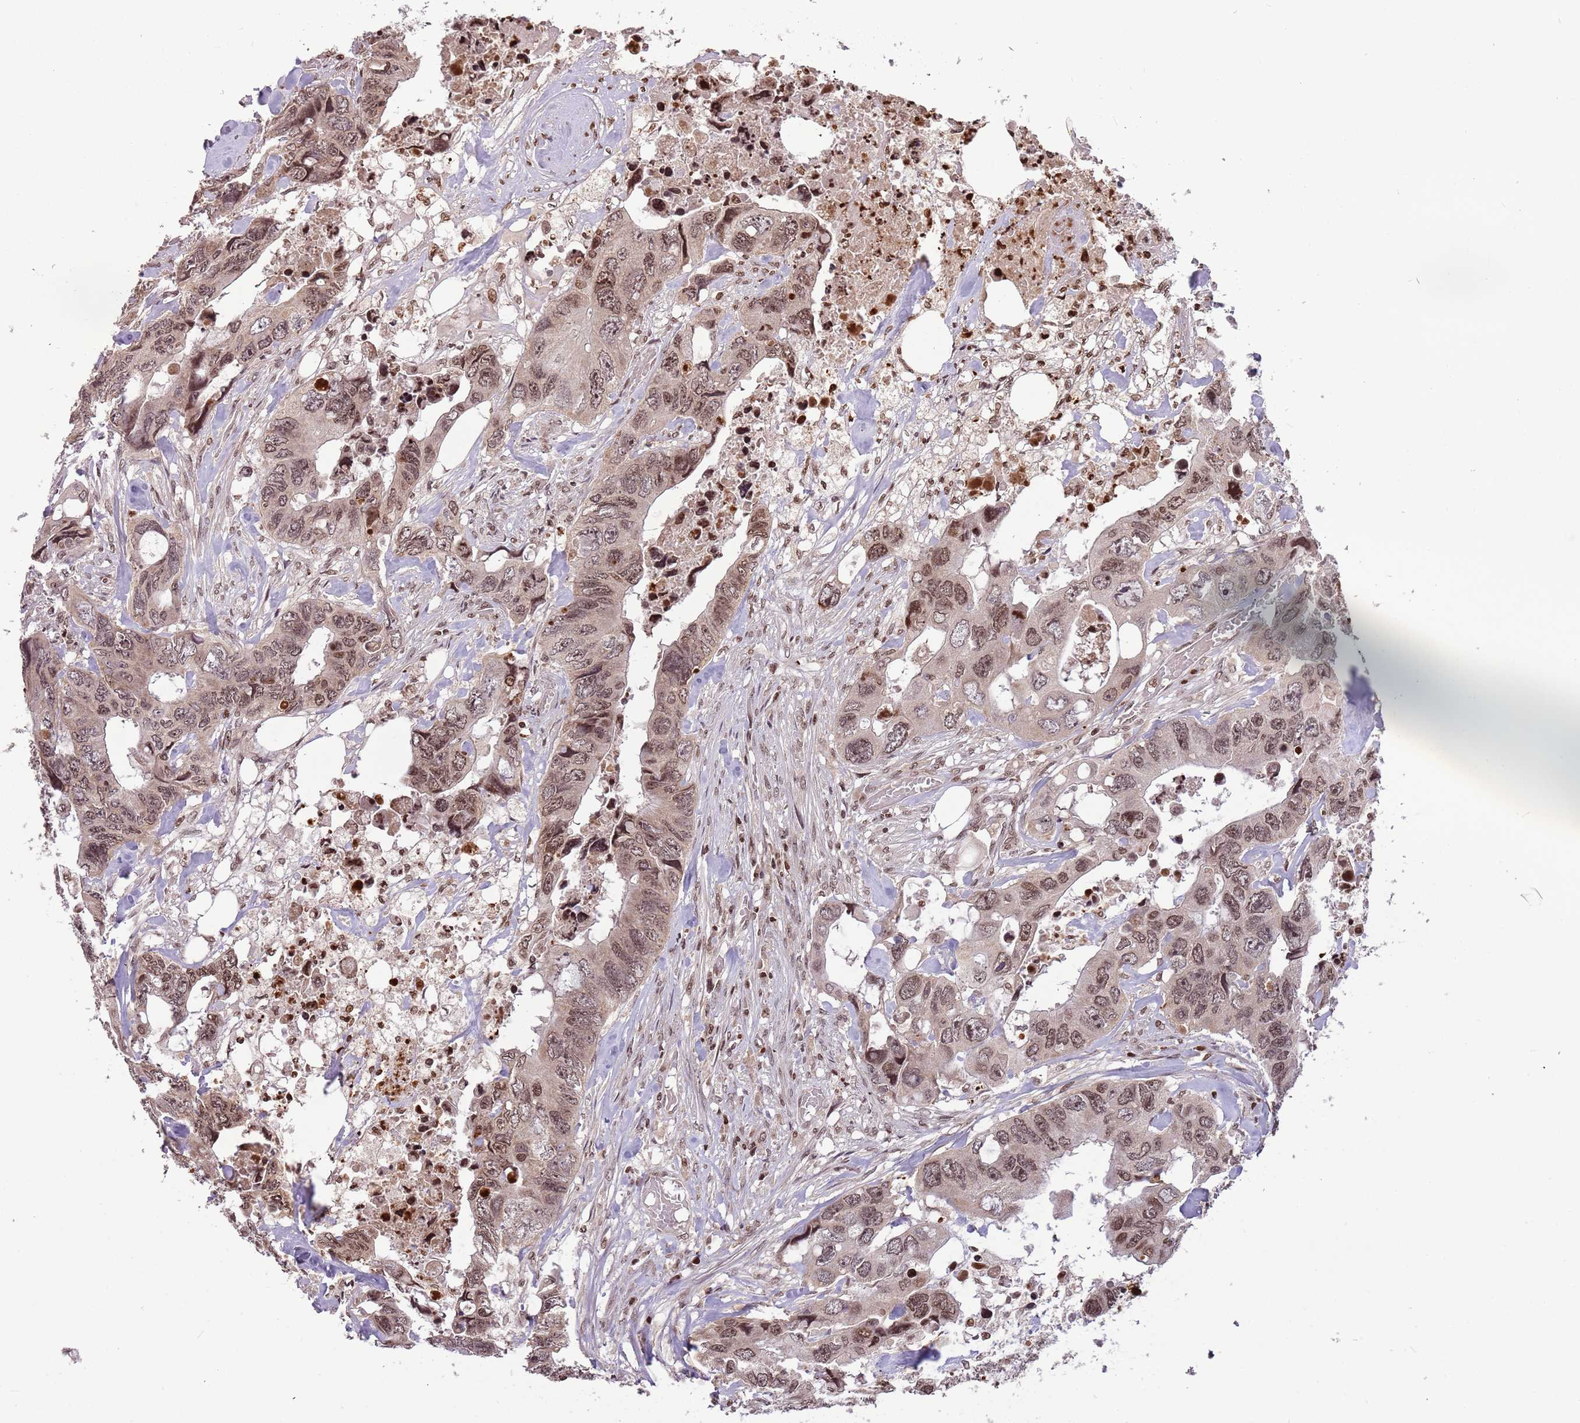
{"staining": {"intensity": "moderate", "quantity": ">75%", "location": "nuclear"}, "tissue": "colorectal cancer", "cell_type": "Tumor cells", "image_type": "cancer", "snomed": [{"axis": "morphology", "description": "Adenocarcinoma, NOS"}, {"axis": "topography", "description": "Rectum"}], "caption": "An immunohistochemistry (IHC) photomicrograph of neoplastic tissue is shown. Protein staining in brown highlights moderate nuclear positivity in colorectal cancer (adenocarcinoma) within tumor cells. The protein of interest is shown in brown color, while the nuclei are stained blue.", "gene": "SAMSN1", "patient": {"sex": "male", "age": 57}}